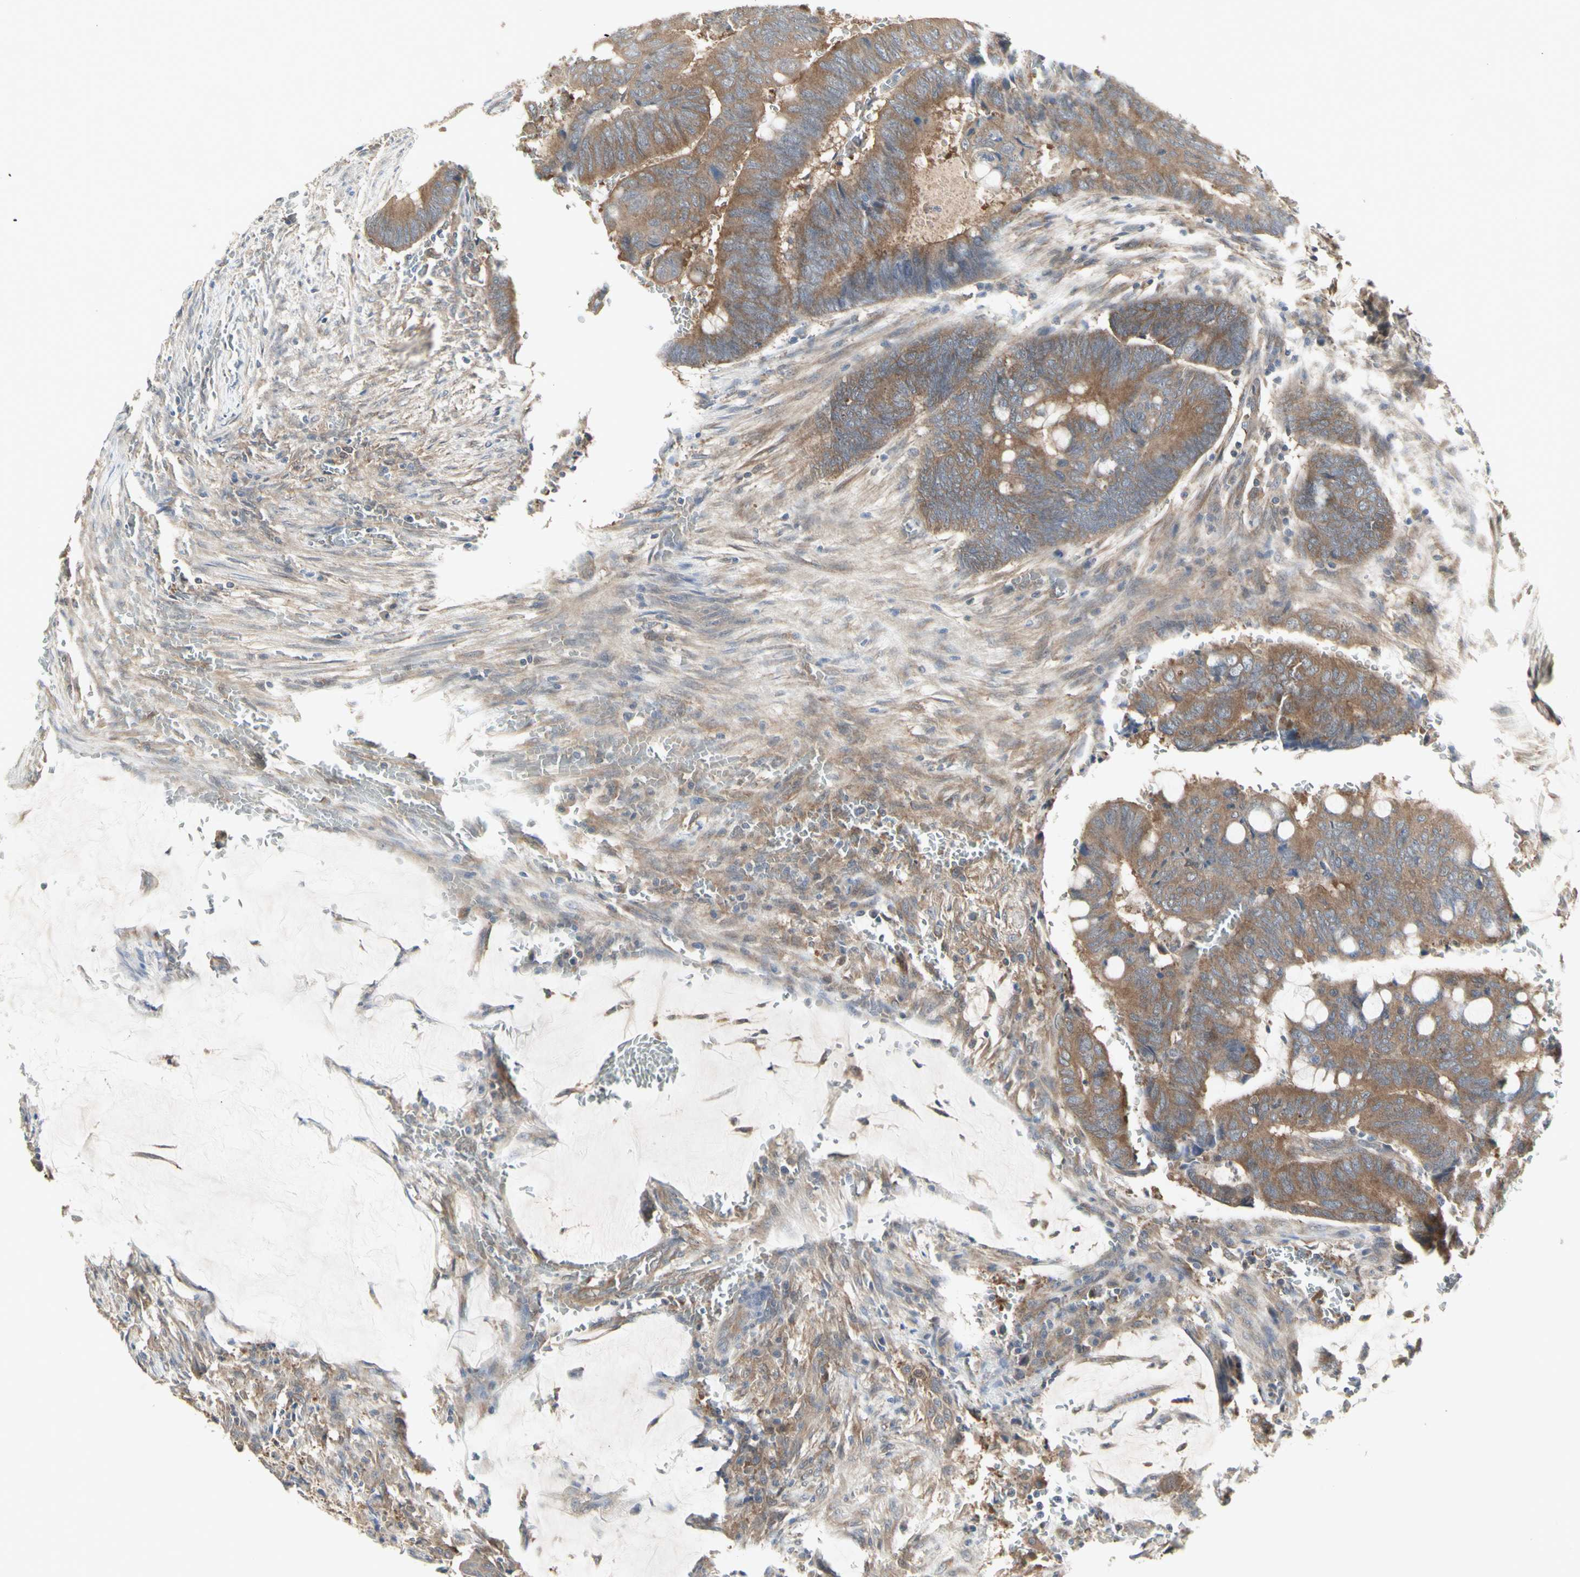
{"staining": {"intensity": "moderate", "quantity": ">75%", "location": "cytoplasmic/membranous"}, "tissue": "colorectal cancer", "cell_type": "Tumor cells", "image_type": "cancer", "snomed": [{"axis": "morphology", "description": "Normal tissue, NOS"}, {"axis": "morphology", "description": "Adenocarcinoma, NOS"}, {"axis": "topography", "description": "Rectum"}, {"axis": "topography", "description": "Peripheral nerve tissue"}], "caption": "An immunohistochemistry (IHC) image of tumor tissue is shown. Protein staining in brown labels moderate cytoplasmic/membranous positivity in colorectal adenocarcinoma within tumor cells.", "gene": "CHURC1-FNTB", "patient": {"sex": "male", "age": 92}}